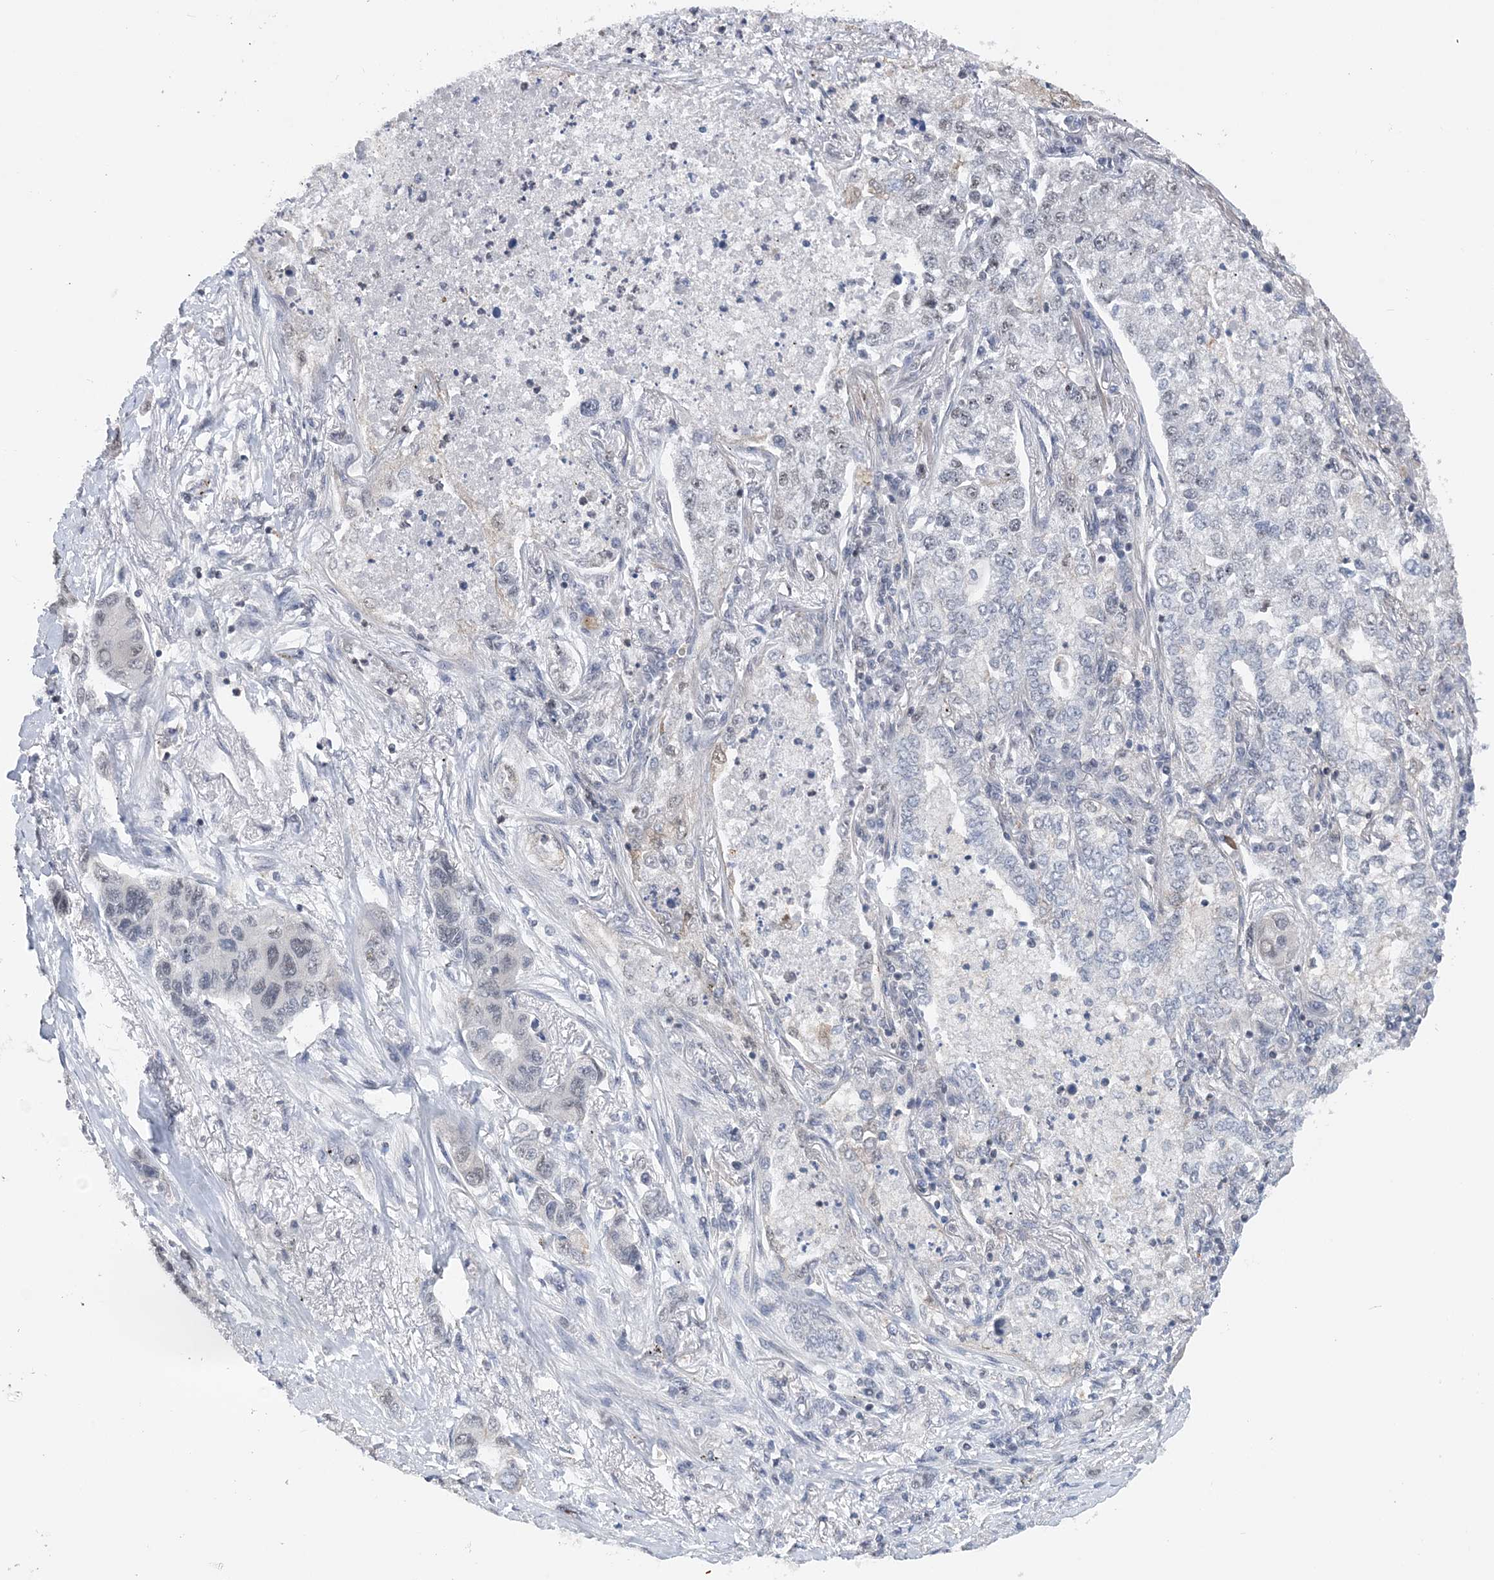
{"staining": {"intensity": "weak", "quantity": "<25%", "location": "nuclear"}, "tissue": "lung cancer", "cell_type": "Tumor cells", "image_type": "cancer", "snomed": [{"axis": "morphology", "description": "Adenocarcinoma, NOS"}, {"axis": "topography", "description": "Lung"}], "caption": "This is an immunohistochemistry photomicrograph of human lung adenocarcinoma. There is no expression in tumor cells.", "gene": "CCDC152", "patient": {"sex": "male", "age": 49}}